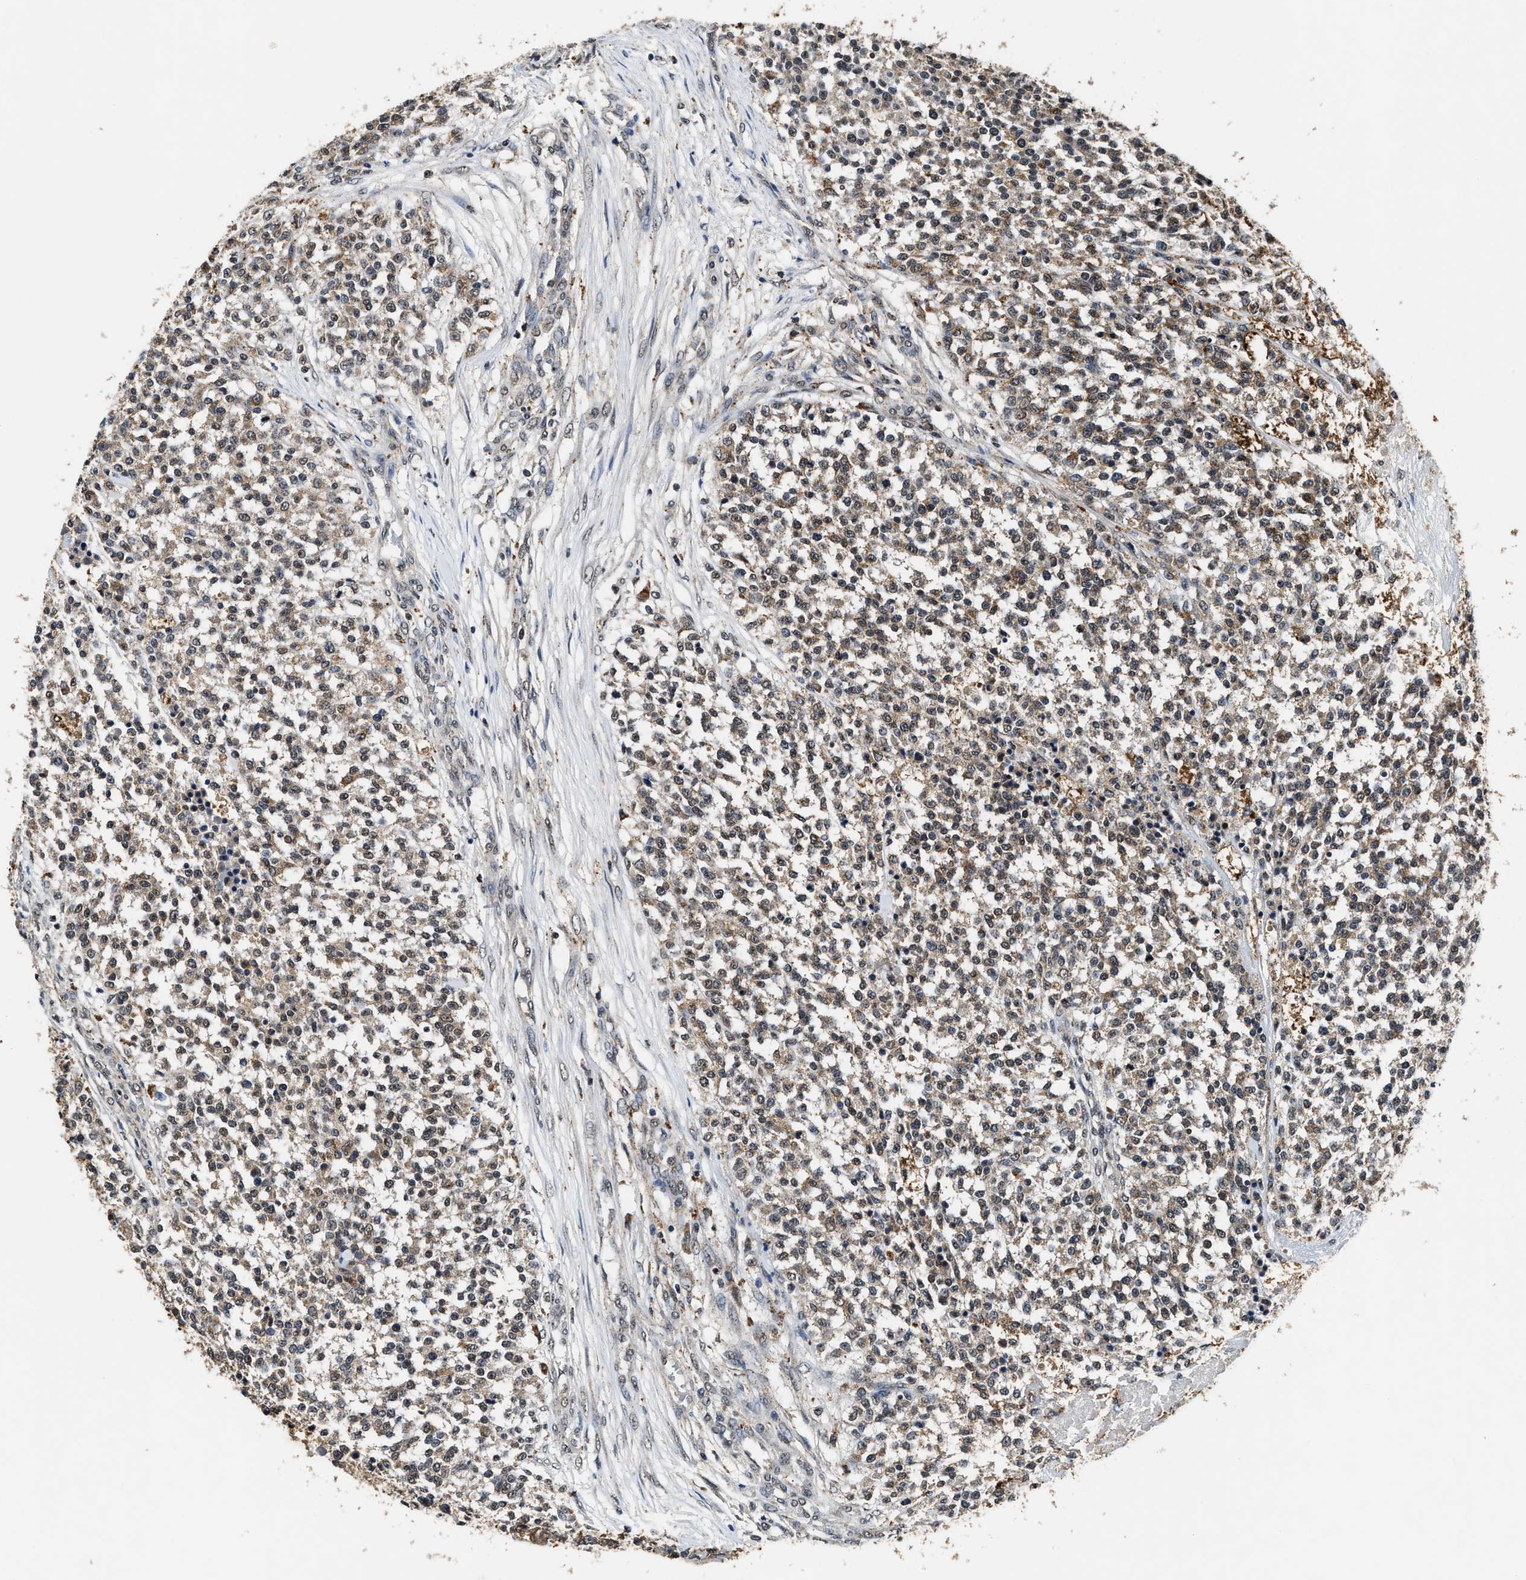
{"staining": {"intensity": "weak", "quantity": ">75%", "location": "cytoplasmic/membranous"}, "tissue": "testis cancer", "cell_type": "Tumor cells", "image_type": "cancer", "snomed": [{"axis": "morphology", "description": "Seminoma, NOS"}, {"axis": "topography", "description": "Testis"}], "caption": "An image of testis cancer stained for a protein shows weak cytoplasmic/membranous brown staining in tumor cells. (DAB (3,3'-diaminobenzidine) = brown stain, brightfield microscopy at high magnification).", "gene": "ACOX1", "patient": {"sex": "male", "age": 59}}